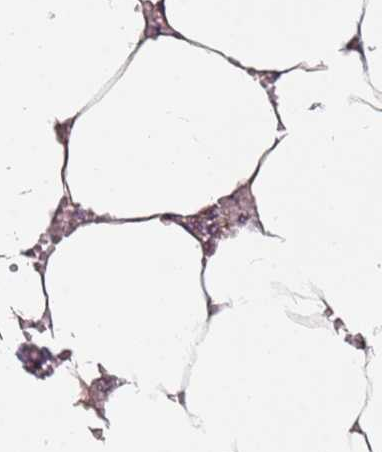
{"staining": {"intensity": "moderate", "quantity": "<25%", "location": "cytoplasmic/membranous"}, "tissue": "bone marrow", "cell_type": "Hematopoietic cells", "image_type": "normal", "snomed": [{"axis": "morphology", "description": "Normal tissue, NOS"}, {"axis": "topography", "description": "Bone marrow"}], "caption": "High-power microscopy captured an IHC image of unremarkable bone marrow, revealing moderate cytoplasmic/membranous expression in approximately <25% of hematopoietic cells.", "gene": "RARS2", "patient": {"sex": "male", "age": 70}}